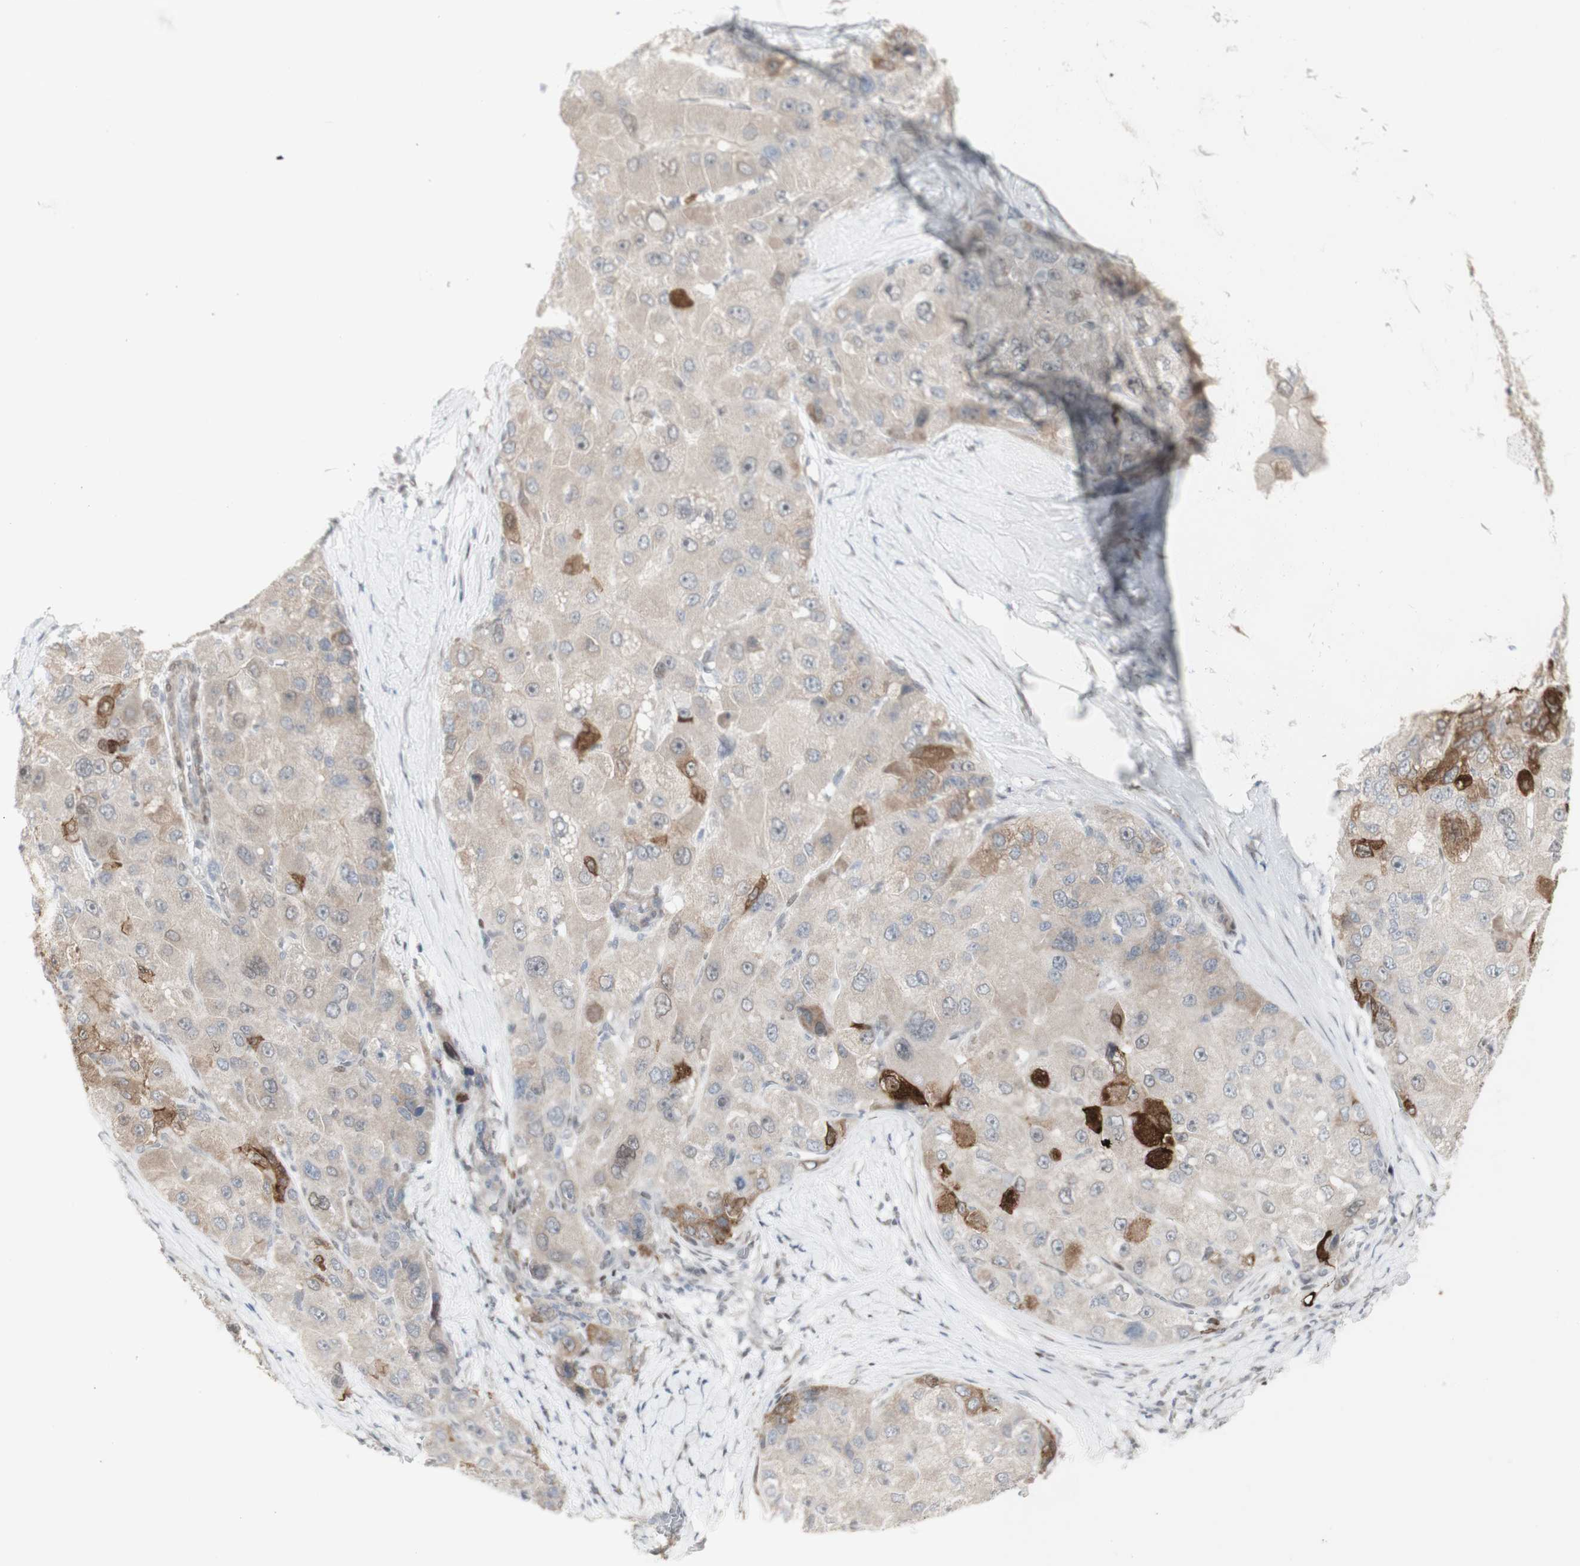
{"staining": {"intensity": "weak", "quantity": ">75%", "location": "cytoplasmic/membranous"}, "tissue": "liver cancer", "cell_type": "Tumor cells", "image_type": "cancer", "snomed": [{"axis": "morphology", "description": "Carcinoma, Hepatocellular, NOS"}, {"axis": "topography", "description": "Liver"}], "caption": "Hepatocellular carcinoma (liver) stained with a protein marker reveals weak staining in tumor cells.", "gene": "C1orf116", "patient": {"sex": "male", "age": 80}}